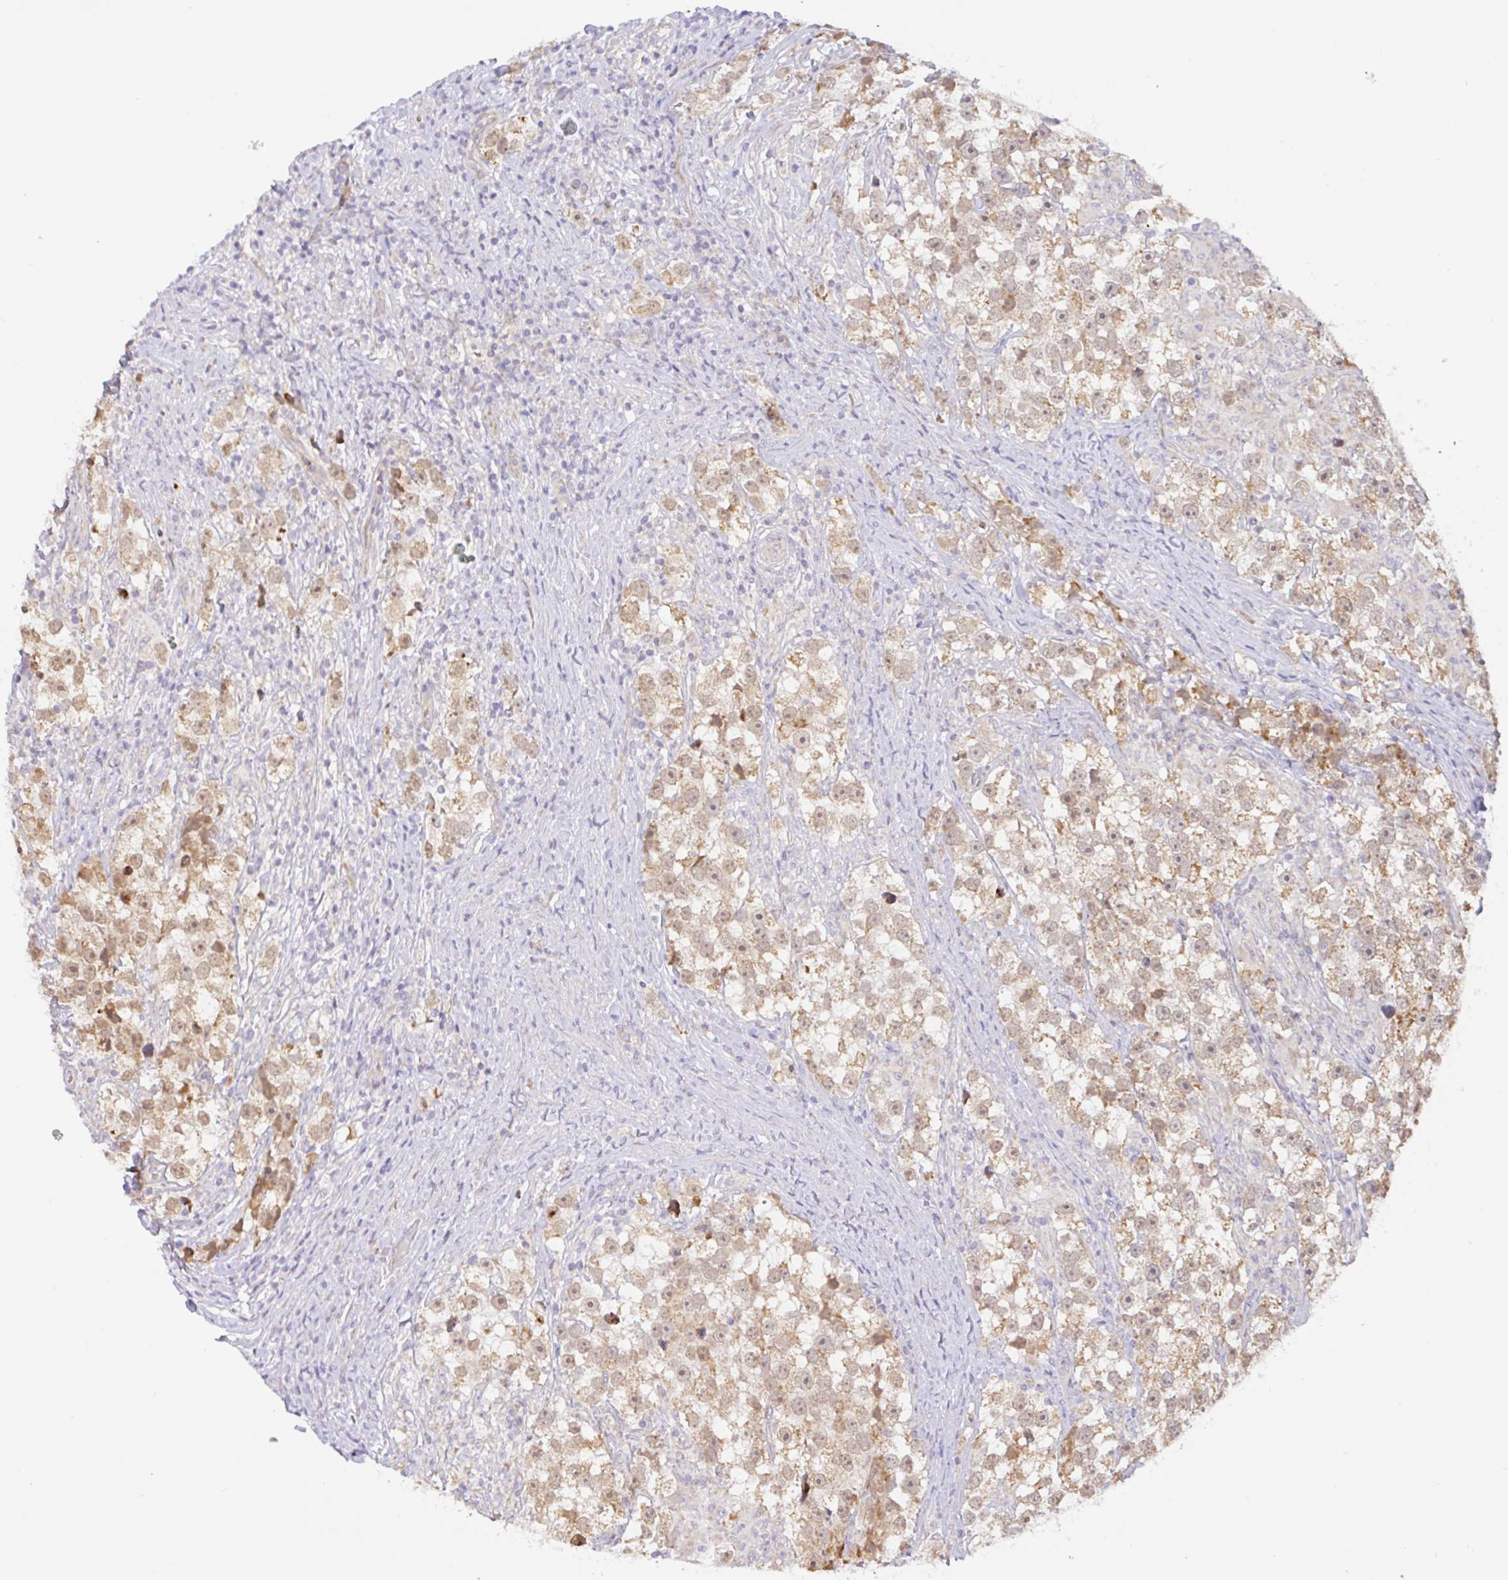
{"staining": {"intensity": "moderate", "quantity": ">75%", "location": "cytoplasmic/membranous,nuclear"}, "tissue": "testis cancer", "cell_type": "Tumor cells", "image_type": "cancer", "snomed": [{"axis": "morphology", "description": "Seminoma, NOS"}, {"axis": "topography", "description": "Testis"}], "caption": "An image showing moderate cytoplasmic/membranous and nuclear staining in about >75% of tumor cells in testis cancer (seminoma), as visualized by brown immunohistochemical staining.", "gene": "DLEU7", "patient": {"sex": "male", "age": 46}}